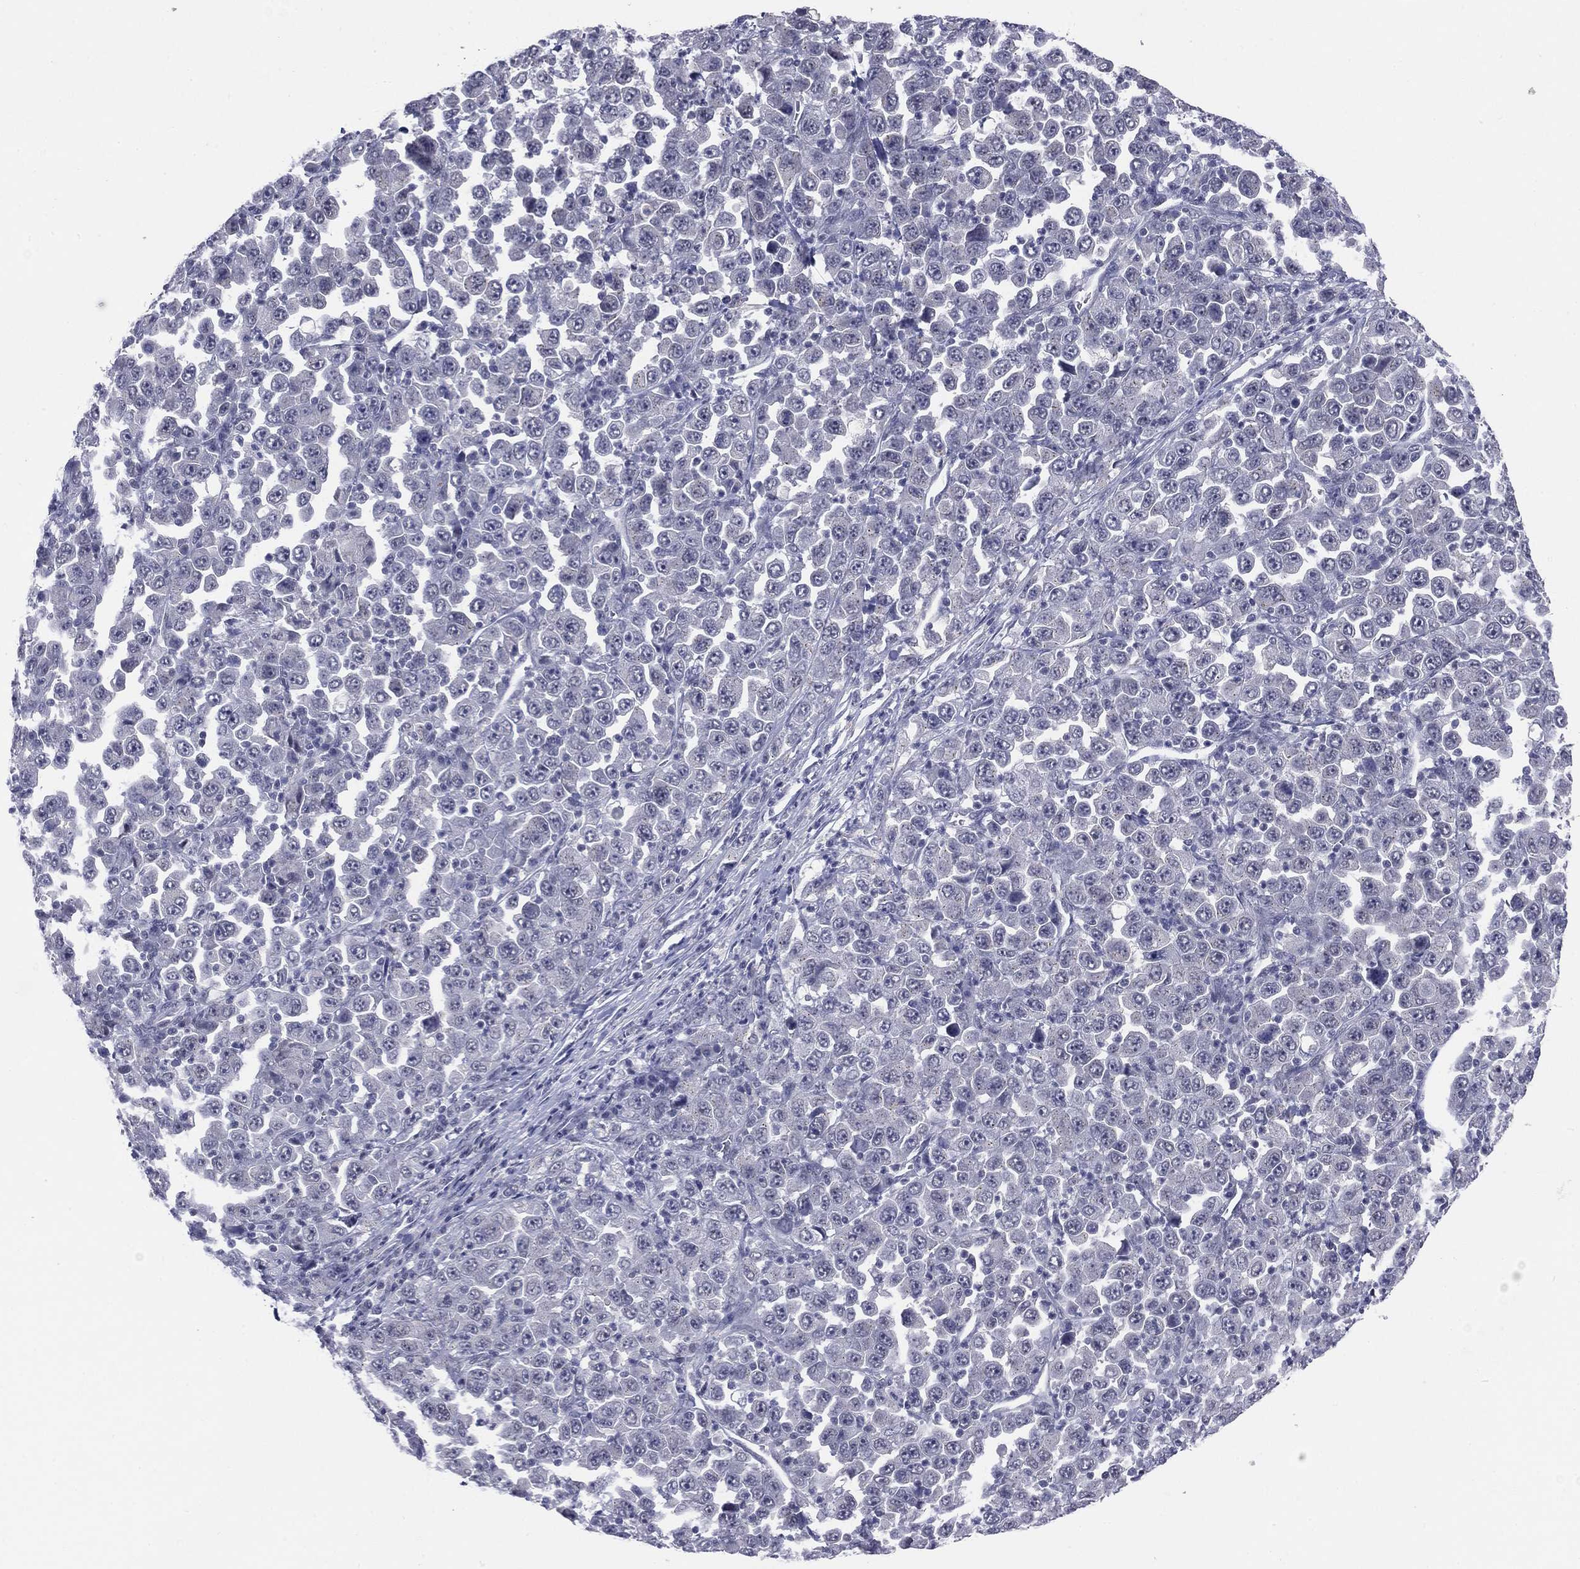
{"staining": {"intensity": "negative", "quantity": "none", "location": "none"}, "tissue": "stomach cancer", "cell_type": "Tumor cells", "image_type": "cancer", "snomed": [{"axis": "morphology", "description": "Normal tissue, NOS"}, {"axis": "morphology", "description": "Adenocarcinoma, NOS"}, {"axis": "topography", "description": "Stomach, upper"}, {"axis": "topography", "description": "Stomach"}], "caption": "An IHC micrograph of adenocarcinoma (stomach) is shown. There is no staining in tumor cells of adenocarcinoma (stomach).", "gene": "SLC5A5", "patient": {"sex": "male", "age": 59}}